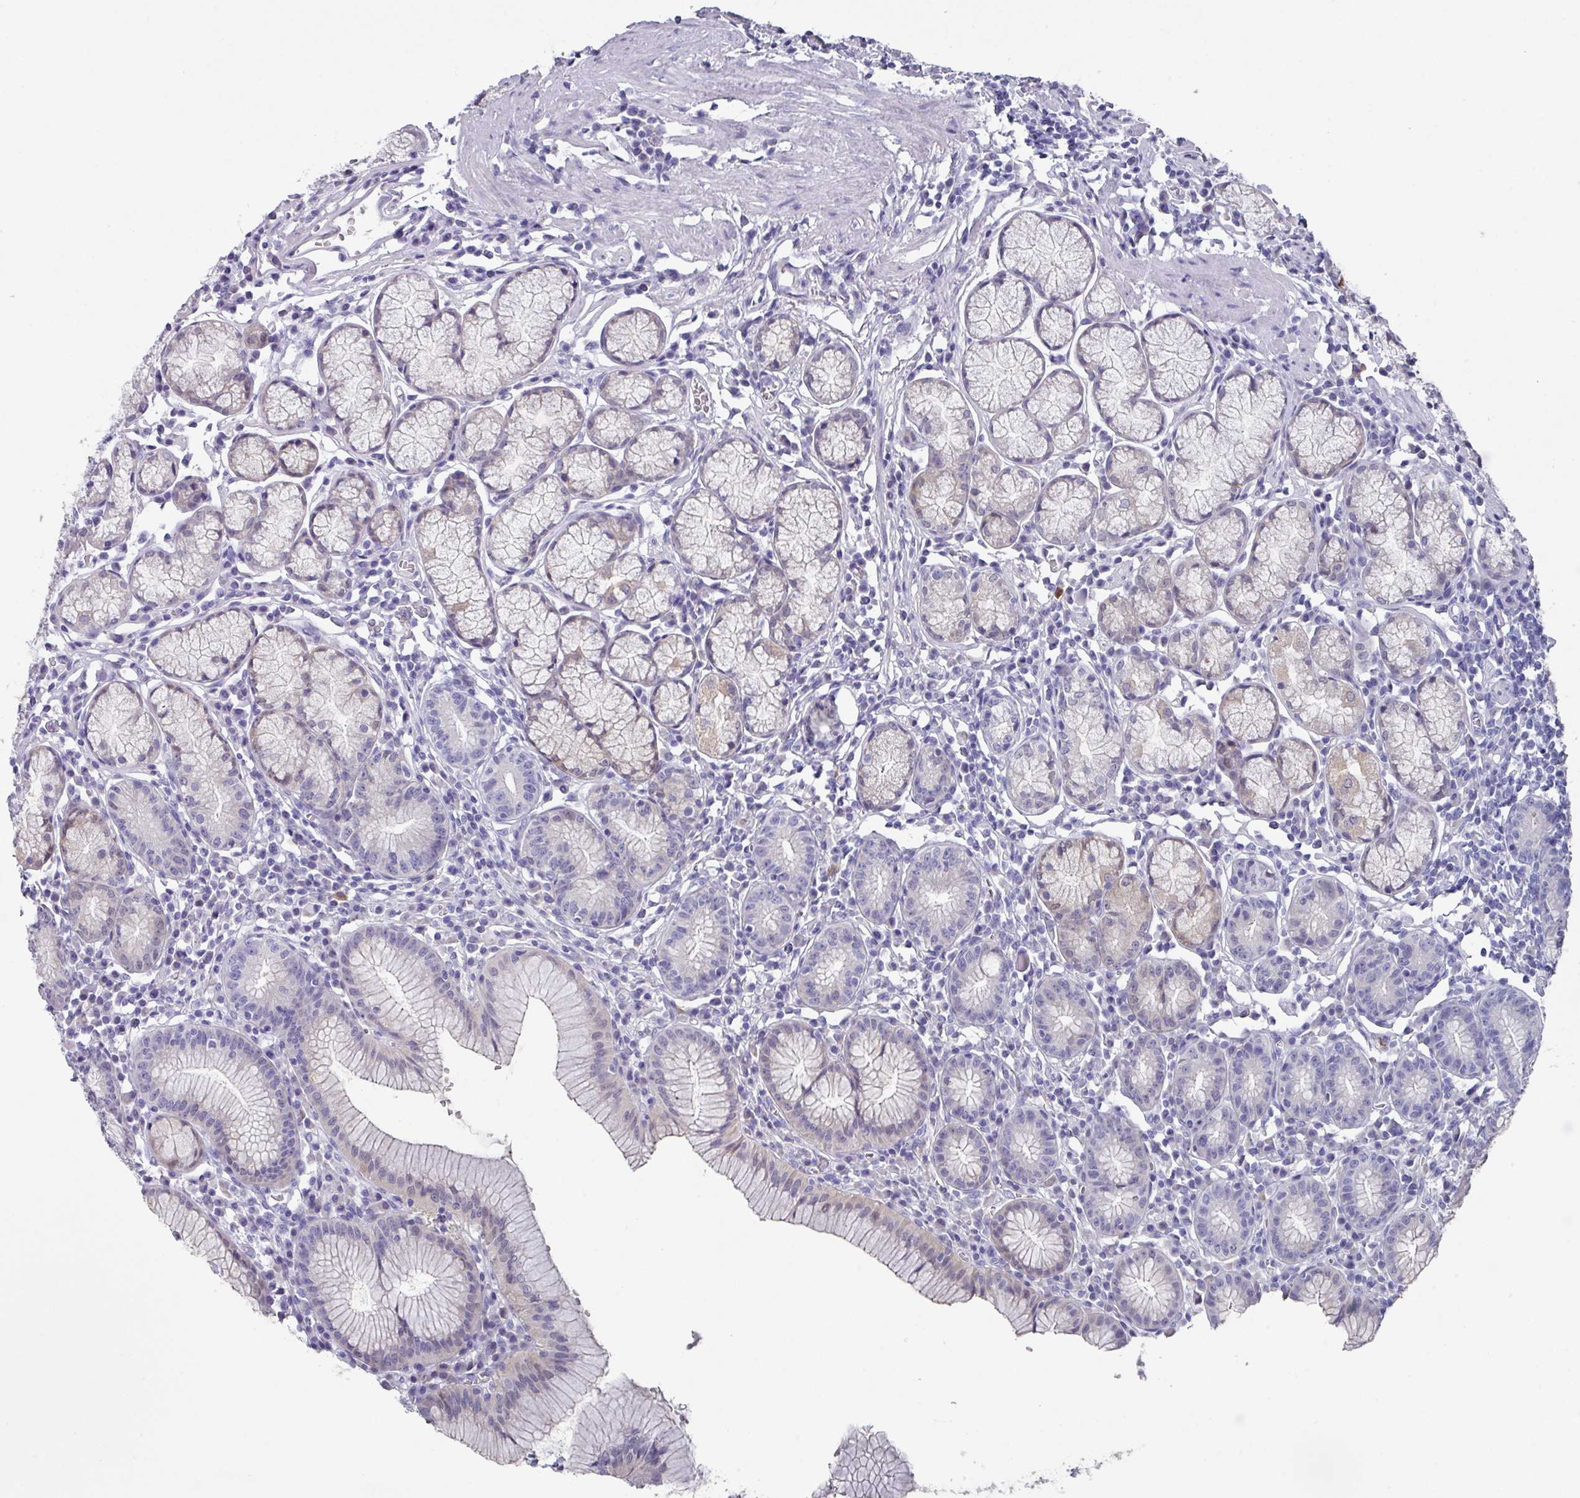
{"staining": {"intensity": "moderate", "quantity": "25%-75%", "location": "cytoplasmic/membranous,nuclear"}, "tissue": "stomach", "cell_type": "Glandular cells", "image_type": "normal", "snomed": [{"axis": "morphology", "description": "Normal tissue, NOS"}, {"axis": "topography", "description": "Stomach"}], "caption": "Protein staining exhibits moderate cytoplasmic/membranous,nuclear positivity in approximately 25%-75% of glandular cells in benign stomach. Using DAB (brown) and hematoxylin (blue) stains, captured at high magnification using brightfield microscopy.", "gene": "DEFB115", "patient": {"sex": "male", "age": 55}}